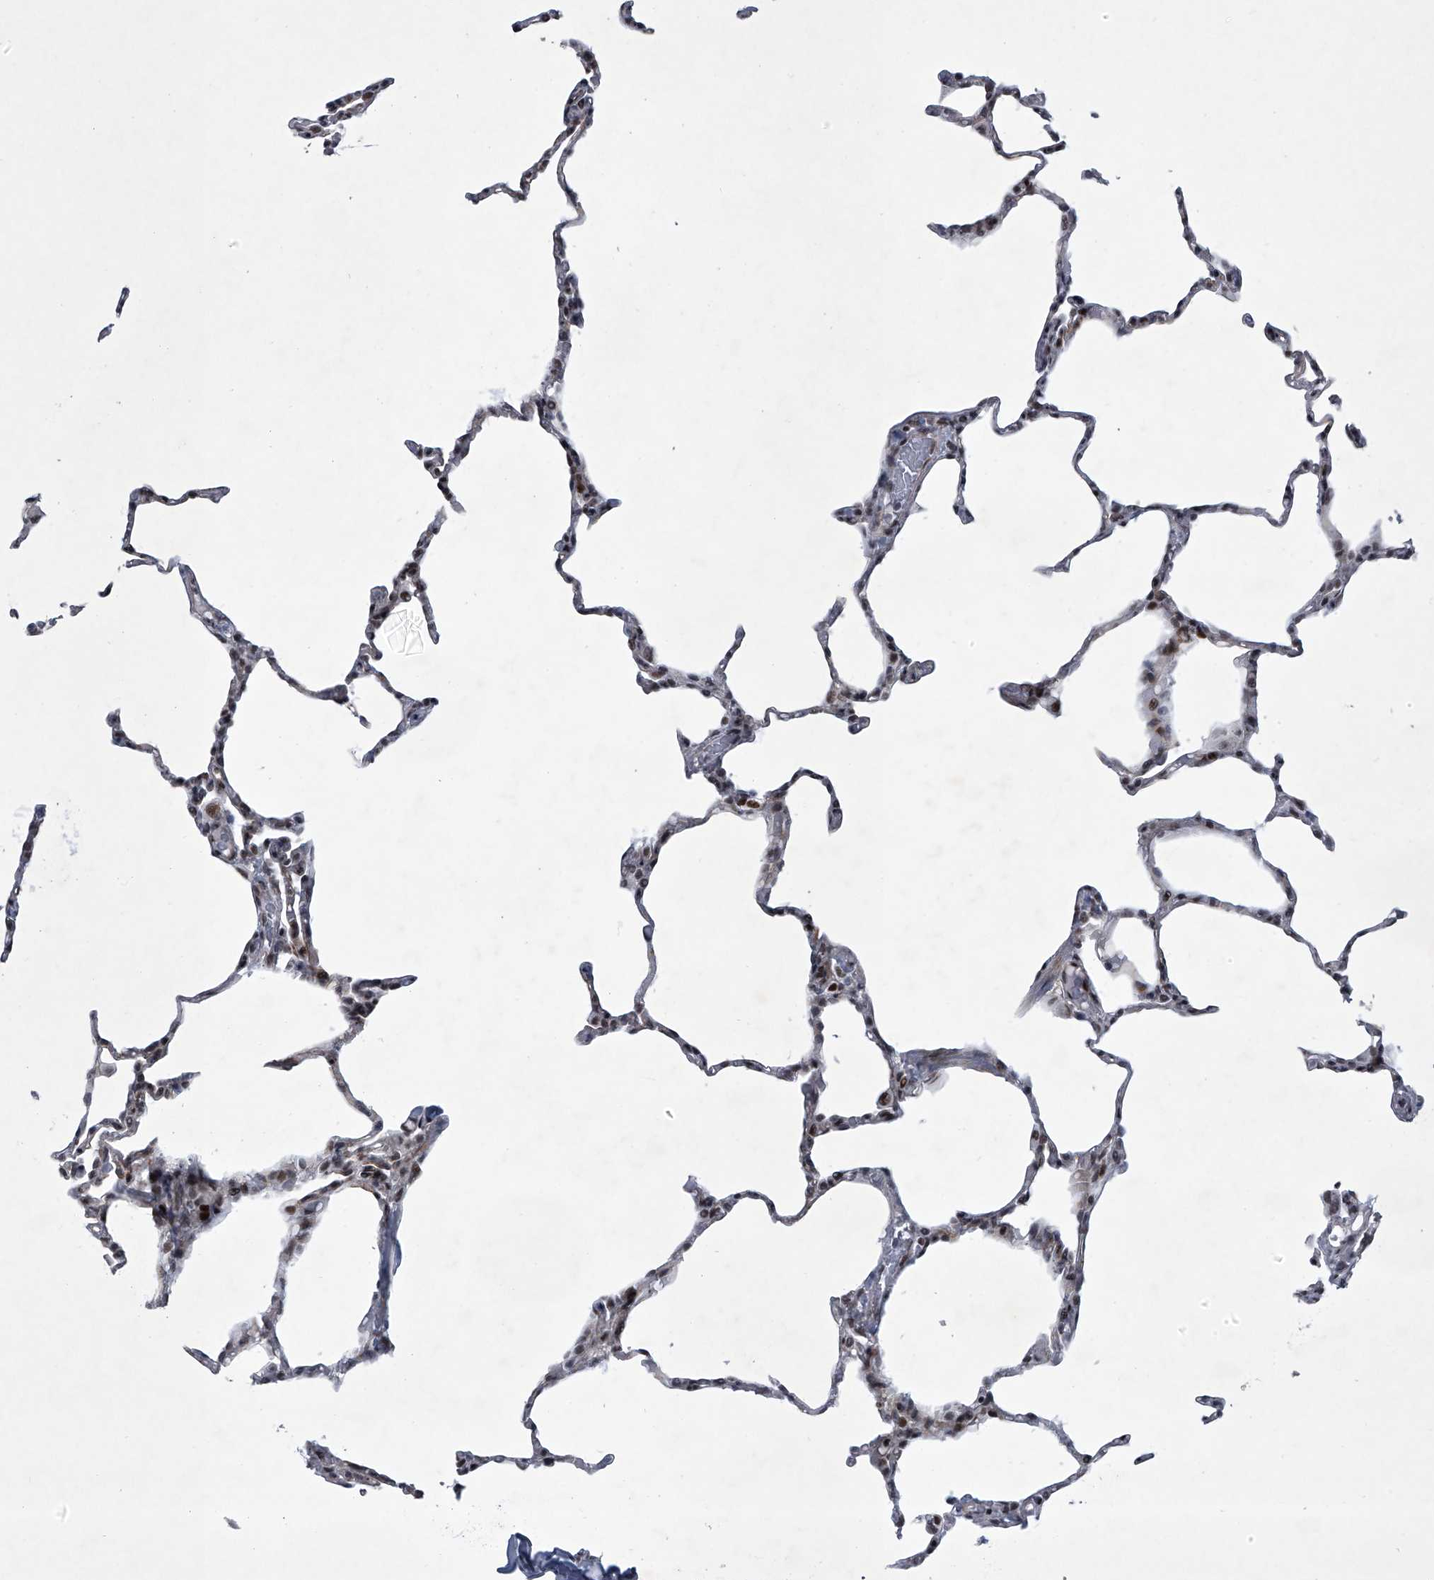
{"staining": {"intensity": "moderate", "quantity": "<25%", "location": "nuclear"}, "tissue": "lung", "cell_type": "Alveolar cells", "image_type": "normal", "snomed": [{"axis": "morphology", "description": "Normal tissue, NOS"}, {"axis": "topography", "description": "Lung"}], "caption": "About <25% of alveolar cells in unremarkable human lung exhibit moderate nuclear protein staining as visualized by brown immunohistochemical staining.", "gene": "MLLT1", "patient": {"sex": "male", "age": 20}}